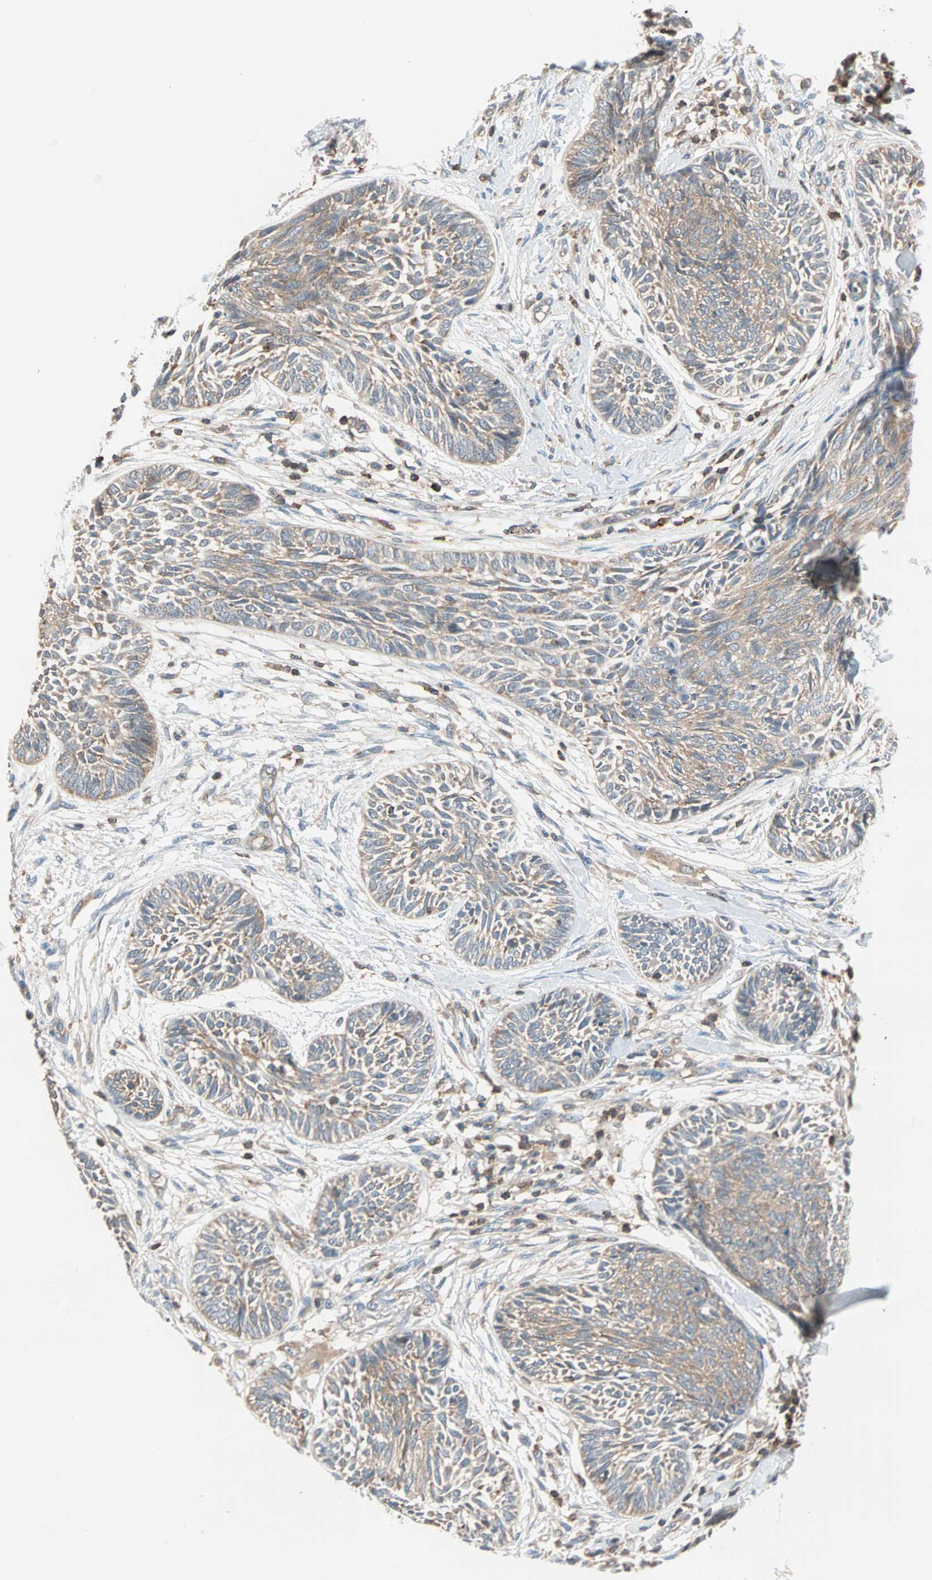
{"staining": {"intensity": "moderate", "quantity": ">75%", "location": "cytoplasmic/membranous"}, "tissue": "skin cancer", "cell_type": "Tumor cells", "image_type": "cancer", "snomed": [{"axis": "morphology", "description": "Papilloma, NOS"}, {"axis": "morphology", "description": "Basal cell carcinoma"}, {"axis": "topography", "description": "Skin"}], "caption": "Human skin basal cell carcinoma stained with a brown dye displays moderate cytoplasmic/membranous positive staining in about >75% of tumor cells.", "gene": "TEC", "patient": {"sex": "male", "age": 87}}